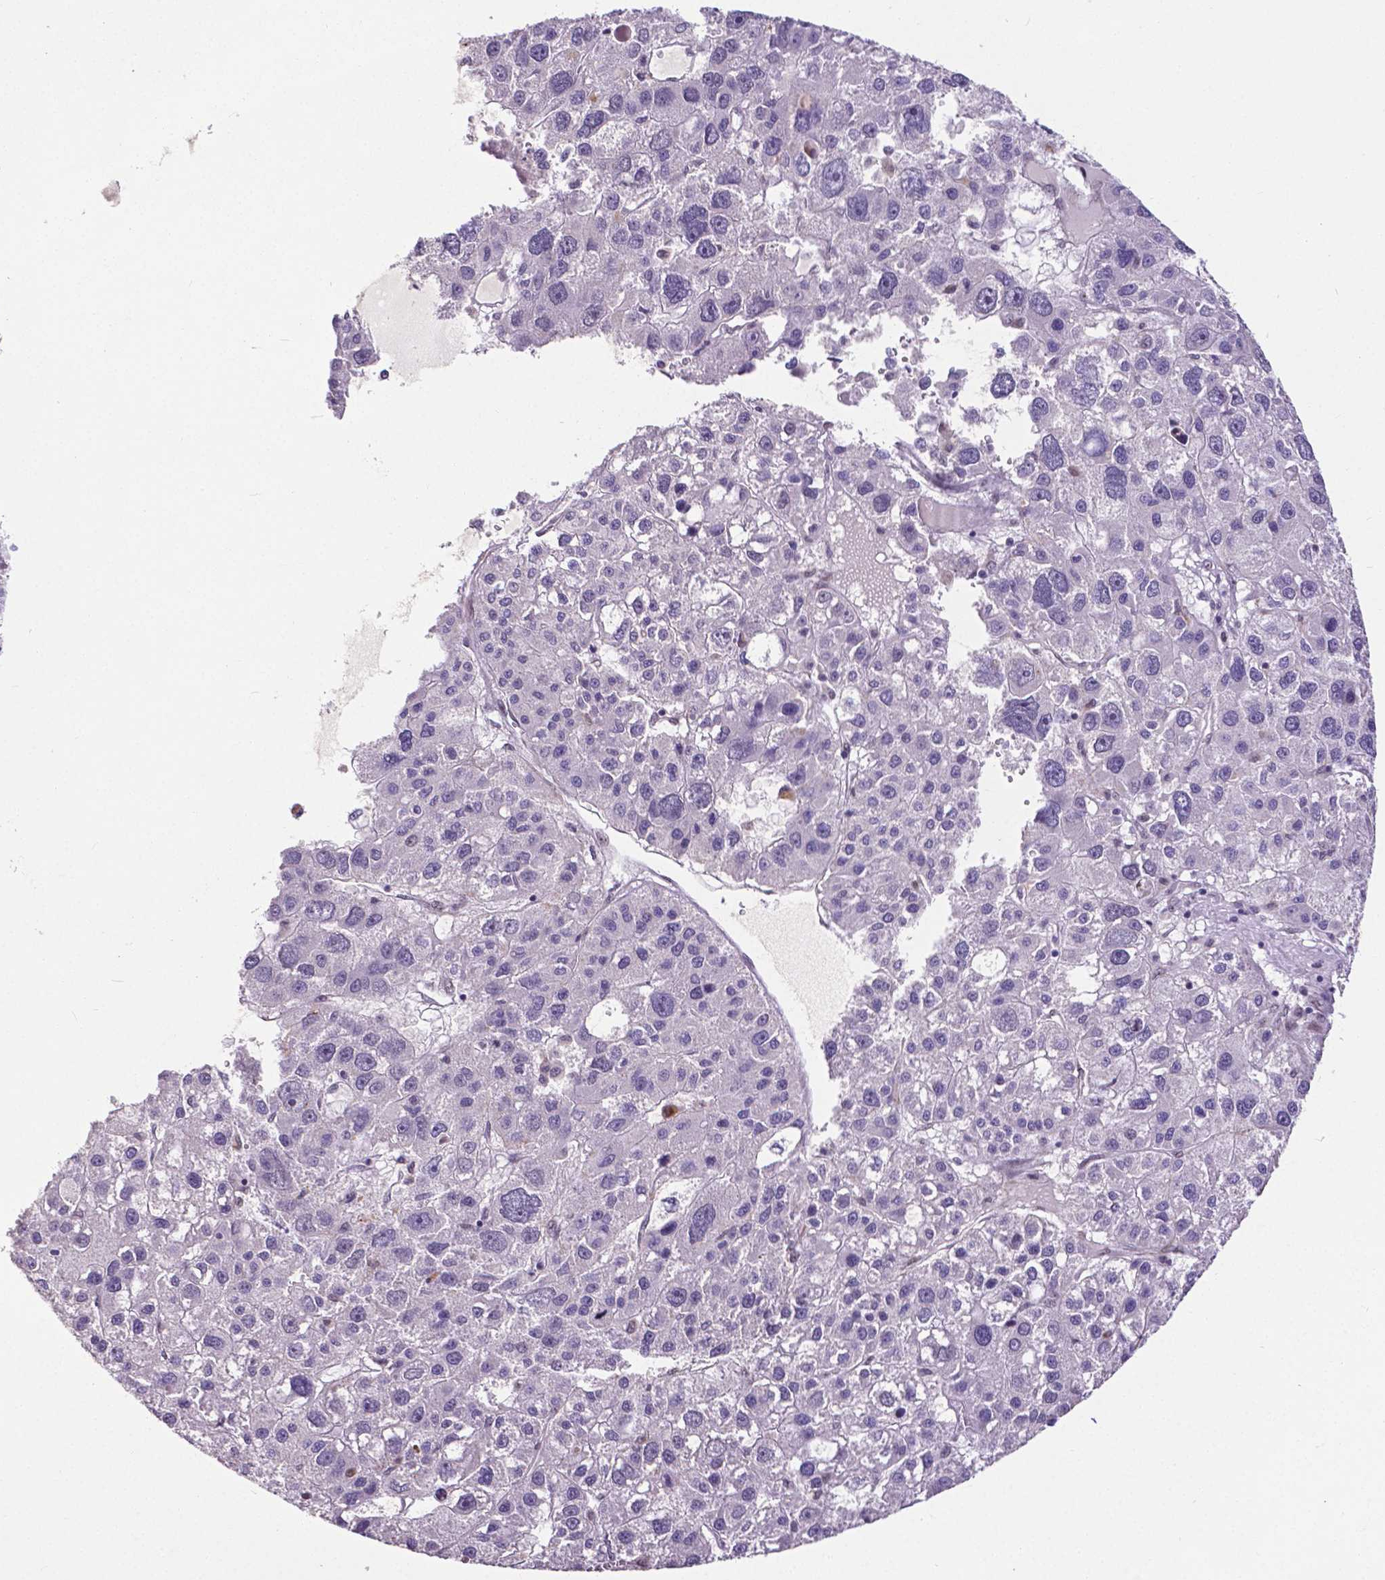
{"staining": {"intensity": "negative", "quantity": "none", "location": "none"}, "tissue": "liver cancer", "cell_type": "Tumor cells", "image_type": "cancer", "snomed": [{"axis": "morphology", "description": "Carcinoma, Hepatocellular, NOS"}, {"axis": "topography", "description": "Liver"}], "caption": "An immunohistochemistry (IHC) micrograph of liver hepatocellular carcinoma is shown. There is no staining in tumor cells of liver hepatocellular carcinoma. Brightfield microscopy of immunohistochemistry stained with DAB (3,3'-diaminobenzidine) (brown) and hematoxylin (blue), captured at high magnification.", "gene": "ATRX", "patient": {"sex": "male", "age": 73}}